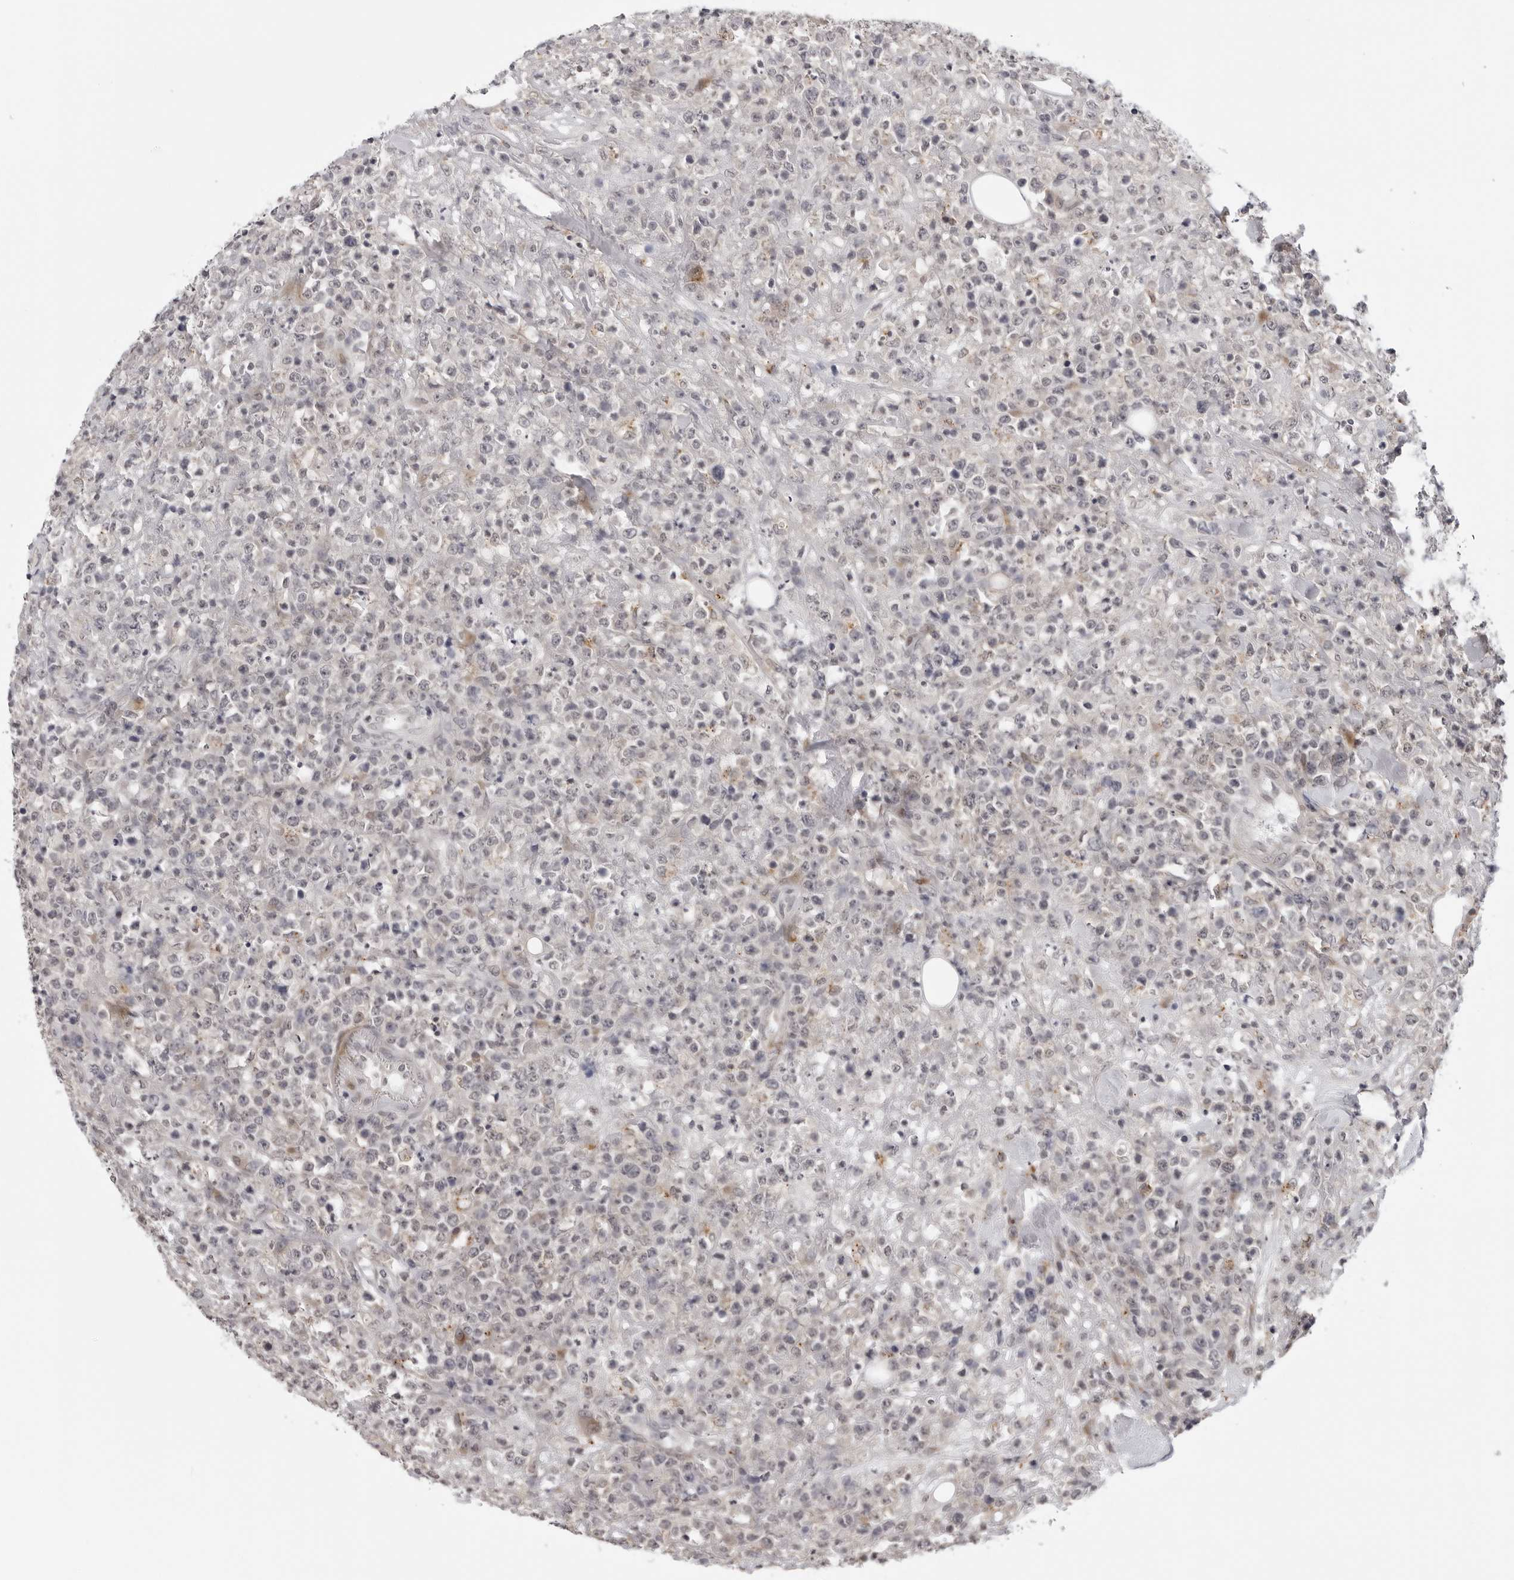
{"staining": {"intensity": "negative", "quantity": "none", "location": "none"}, "tissue": "lymphoma", "cell_type": "Tumor cells", "image_type": "cancer", "snomed": [{"axis": "morphology", "description": "Malignant lymphoma, non-Hodgkin's type, High grade"}, {"axis": "topography", "description": "Colon"}], "caption": "Tumor cells show no significant protein expression in malignant lymphoma, non-Hodgkin's type (high-grade).", "gene": "PRUNE1", "patient": {"sex": "female", "age": 53}}